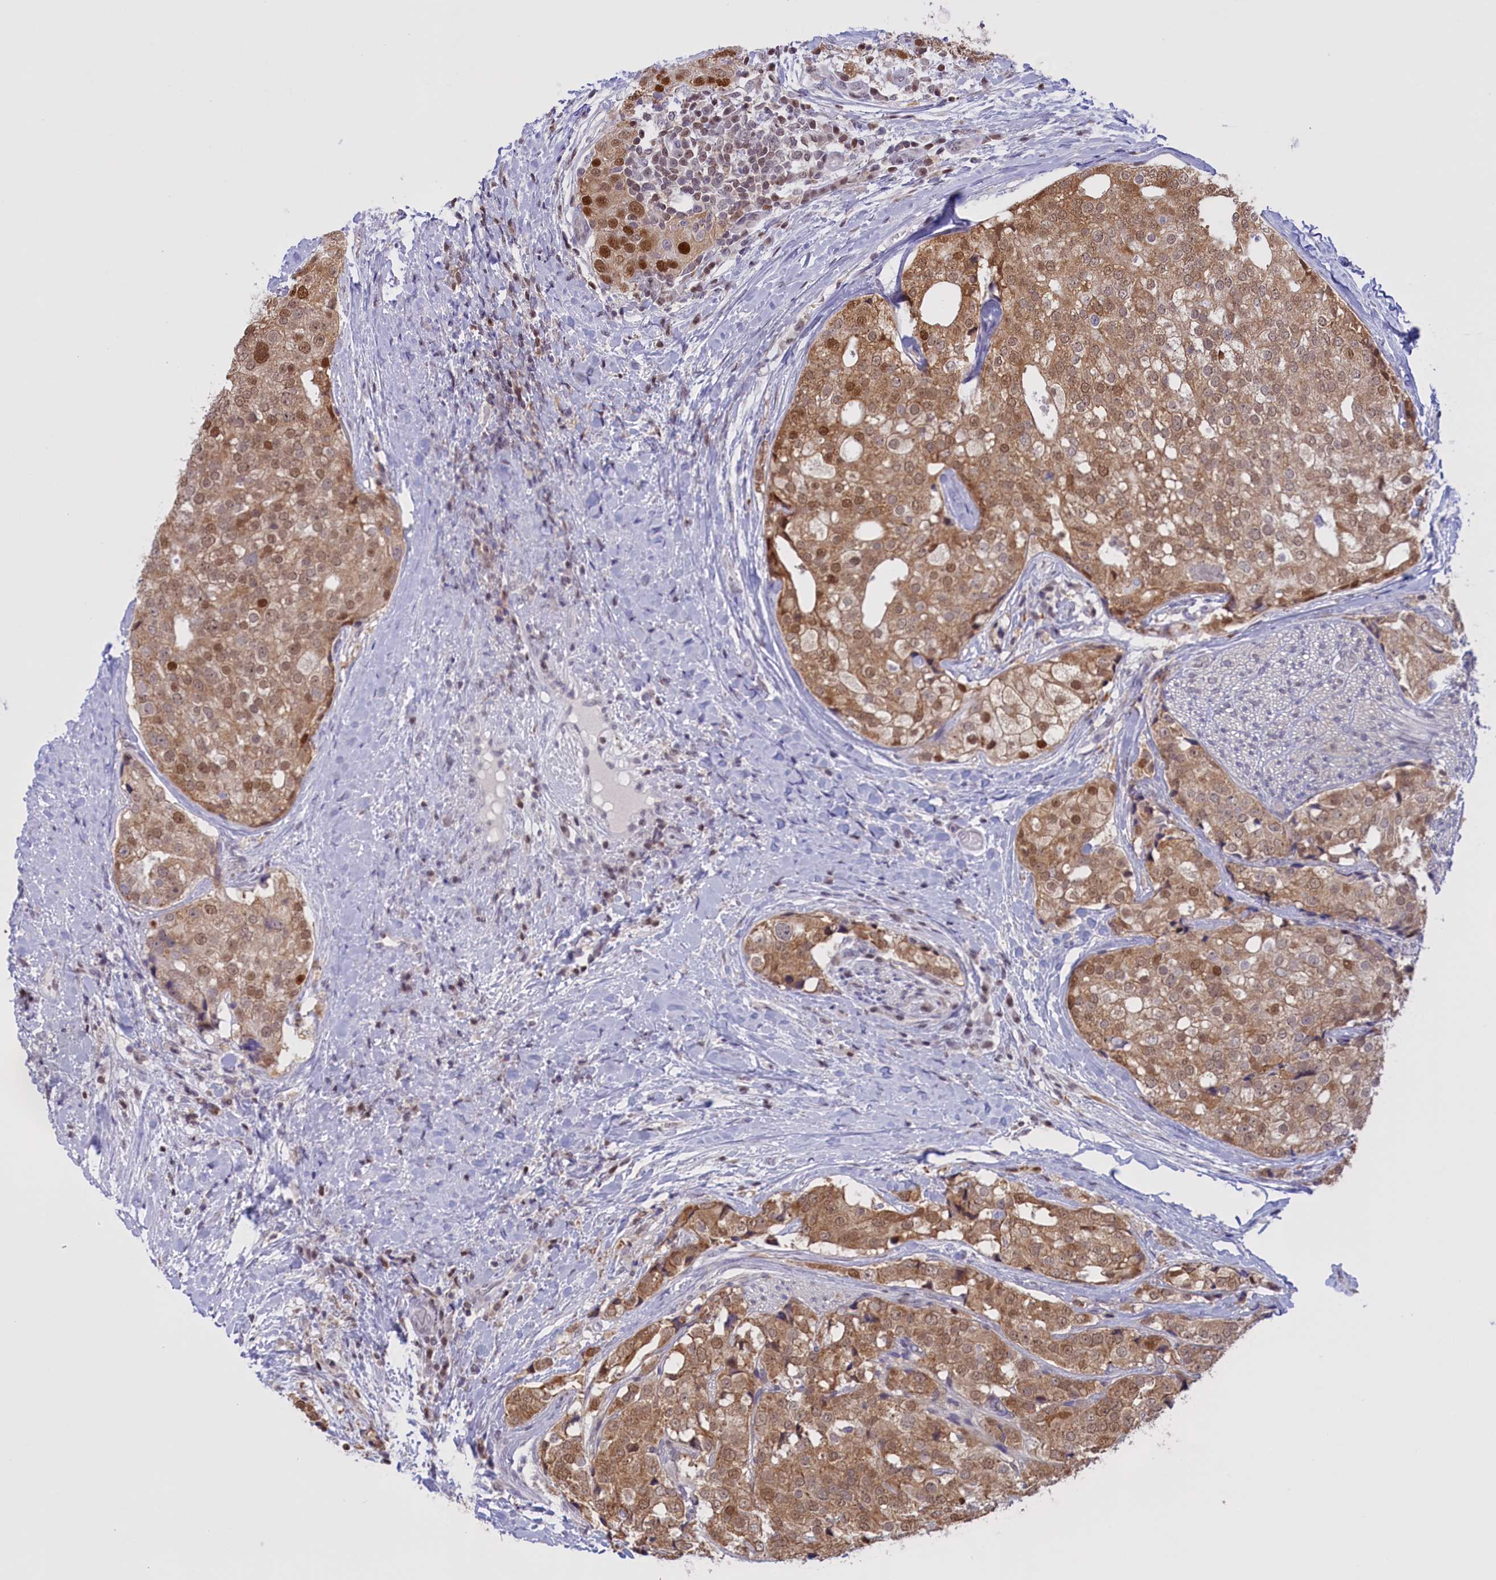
{"staining": {"intensity": "moderate", "quantity": ">75%", "location": "cytoplasmic/membranous,nuclear"}, "tissue": "prostate cancer", "cell_type": "Tumor cells", "image_type": "cancer", "snomed": [{"axis": "morphology", "description": "Adenocarcinoma, High grade"}, {"axis": "topography", "description": "Prostate"}], "caption": "Protein expression analysis of prostate cancer (high-grade adenocarcinoma) shows moderate cytoplasmic/membranous and nuclear staining in about >75% of tumor cells. The protein of interest is shown in brown color, while the nuclei are stained blue.", "gene": "IZUMO2", "patient": {"sex": "male", "age": 49}}